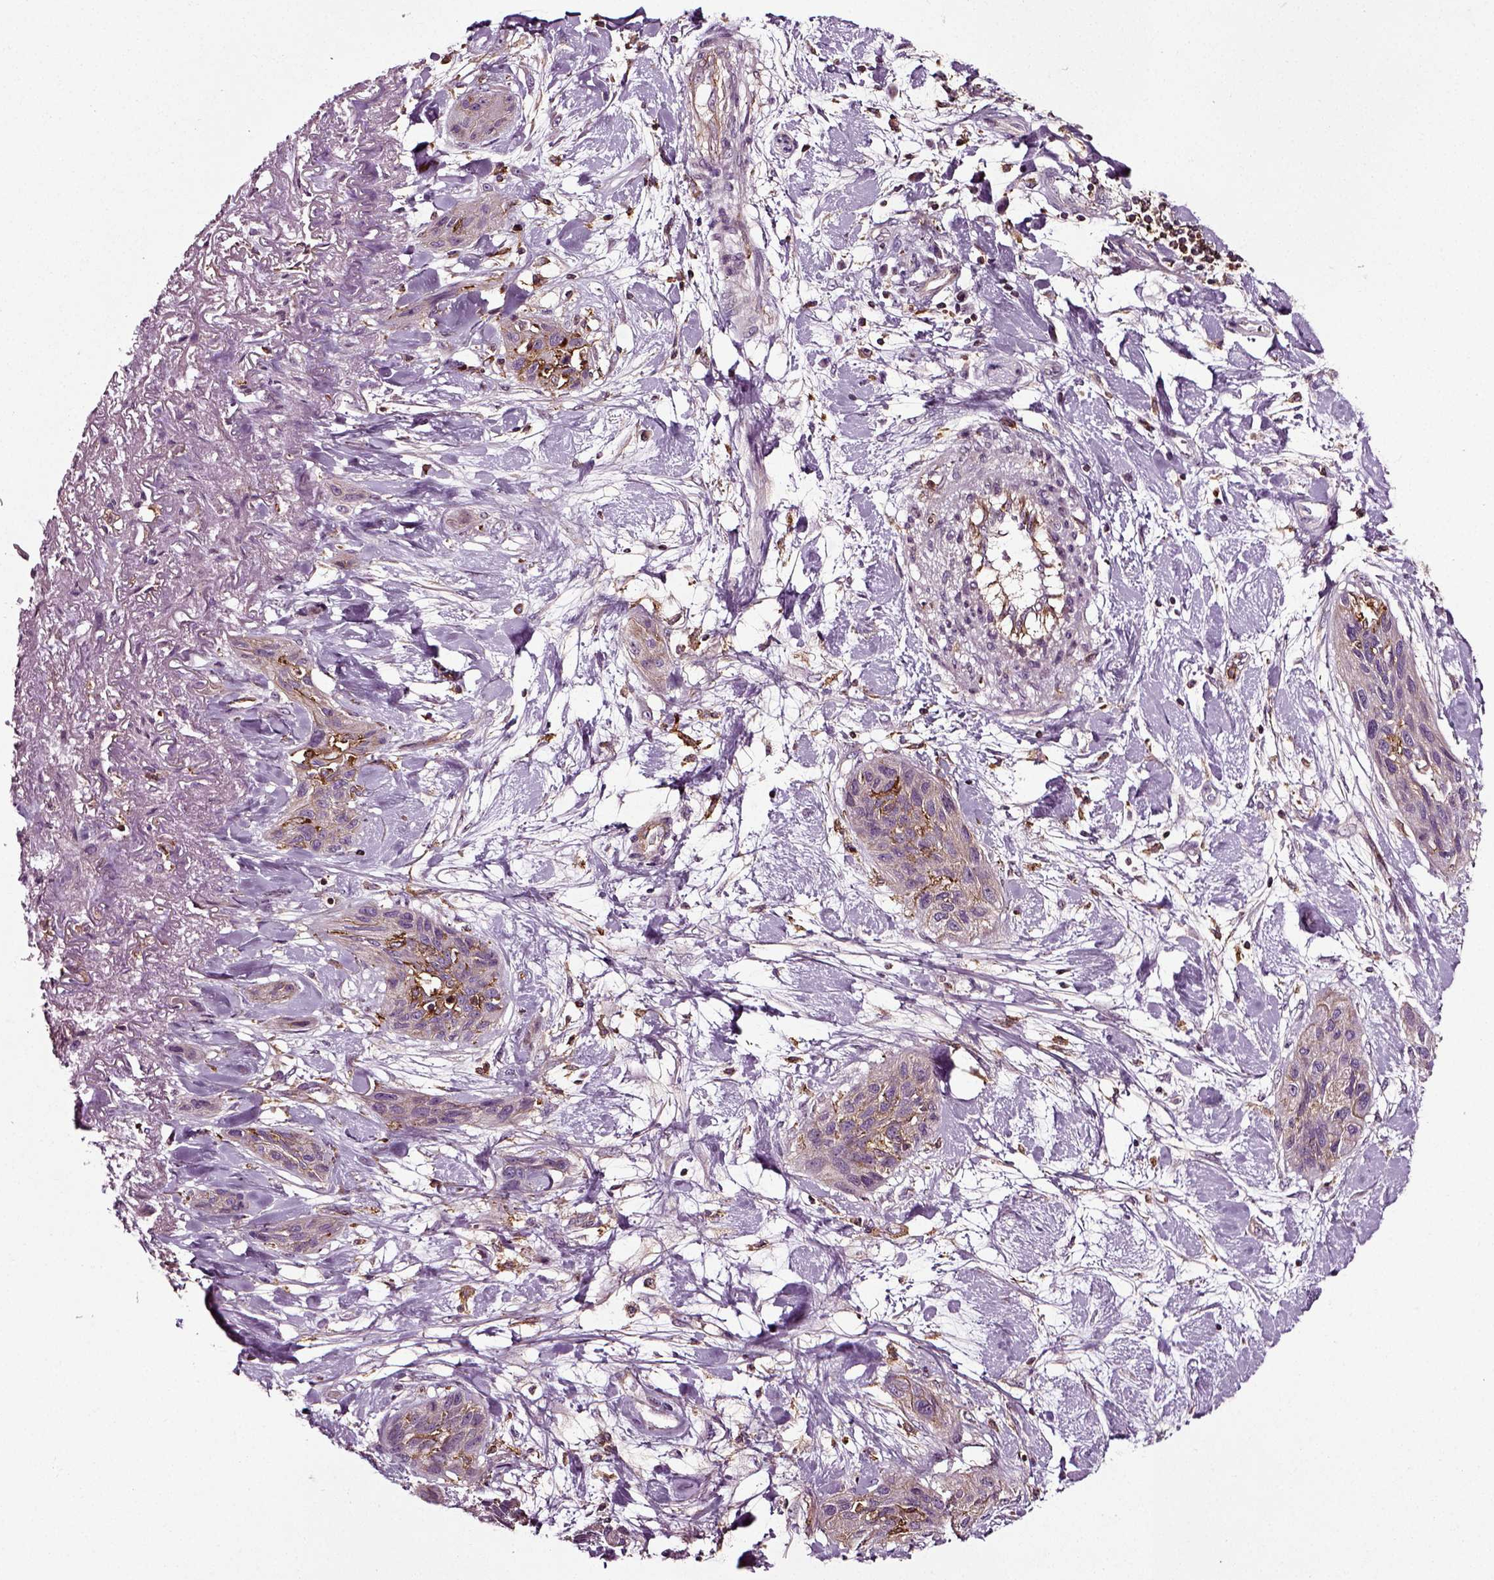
{"staining": {"intensity": "strong", "quantity": "<25%", "location": "cytoplasmic/membranous"}, "tissue": "lung cancer", "cell_type": "Tumor cells", "image_type": "cancer", "snomed": [{"axis": "morphology", "description": "Squamous cell carcinoma, NOS"}, {"axis": "topography", "description": "Lung"}], "caption": "DAB (3,3'-diaminobenzidine) immunohistochemical staining of lung squamous cell carcinoma exhibits strong cytoplasmic/membranous protein expression in about <25% of tumor cells. (IHC, brightfield microscopy, high magnification).", "gene": "RHOF", "patient": {"sex": "female", "age": 70}}